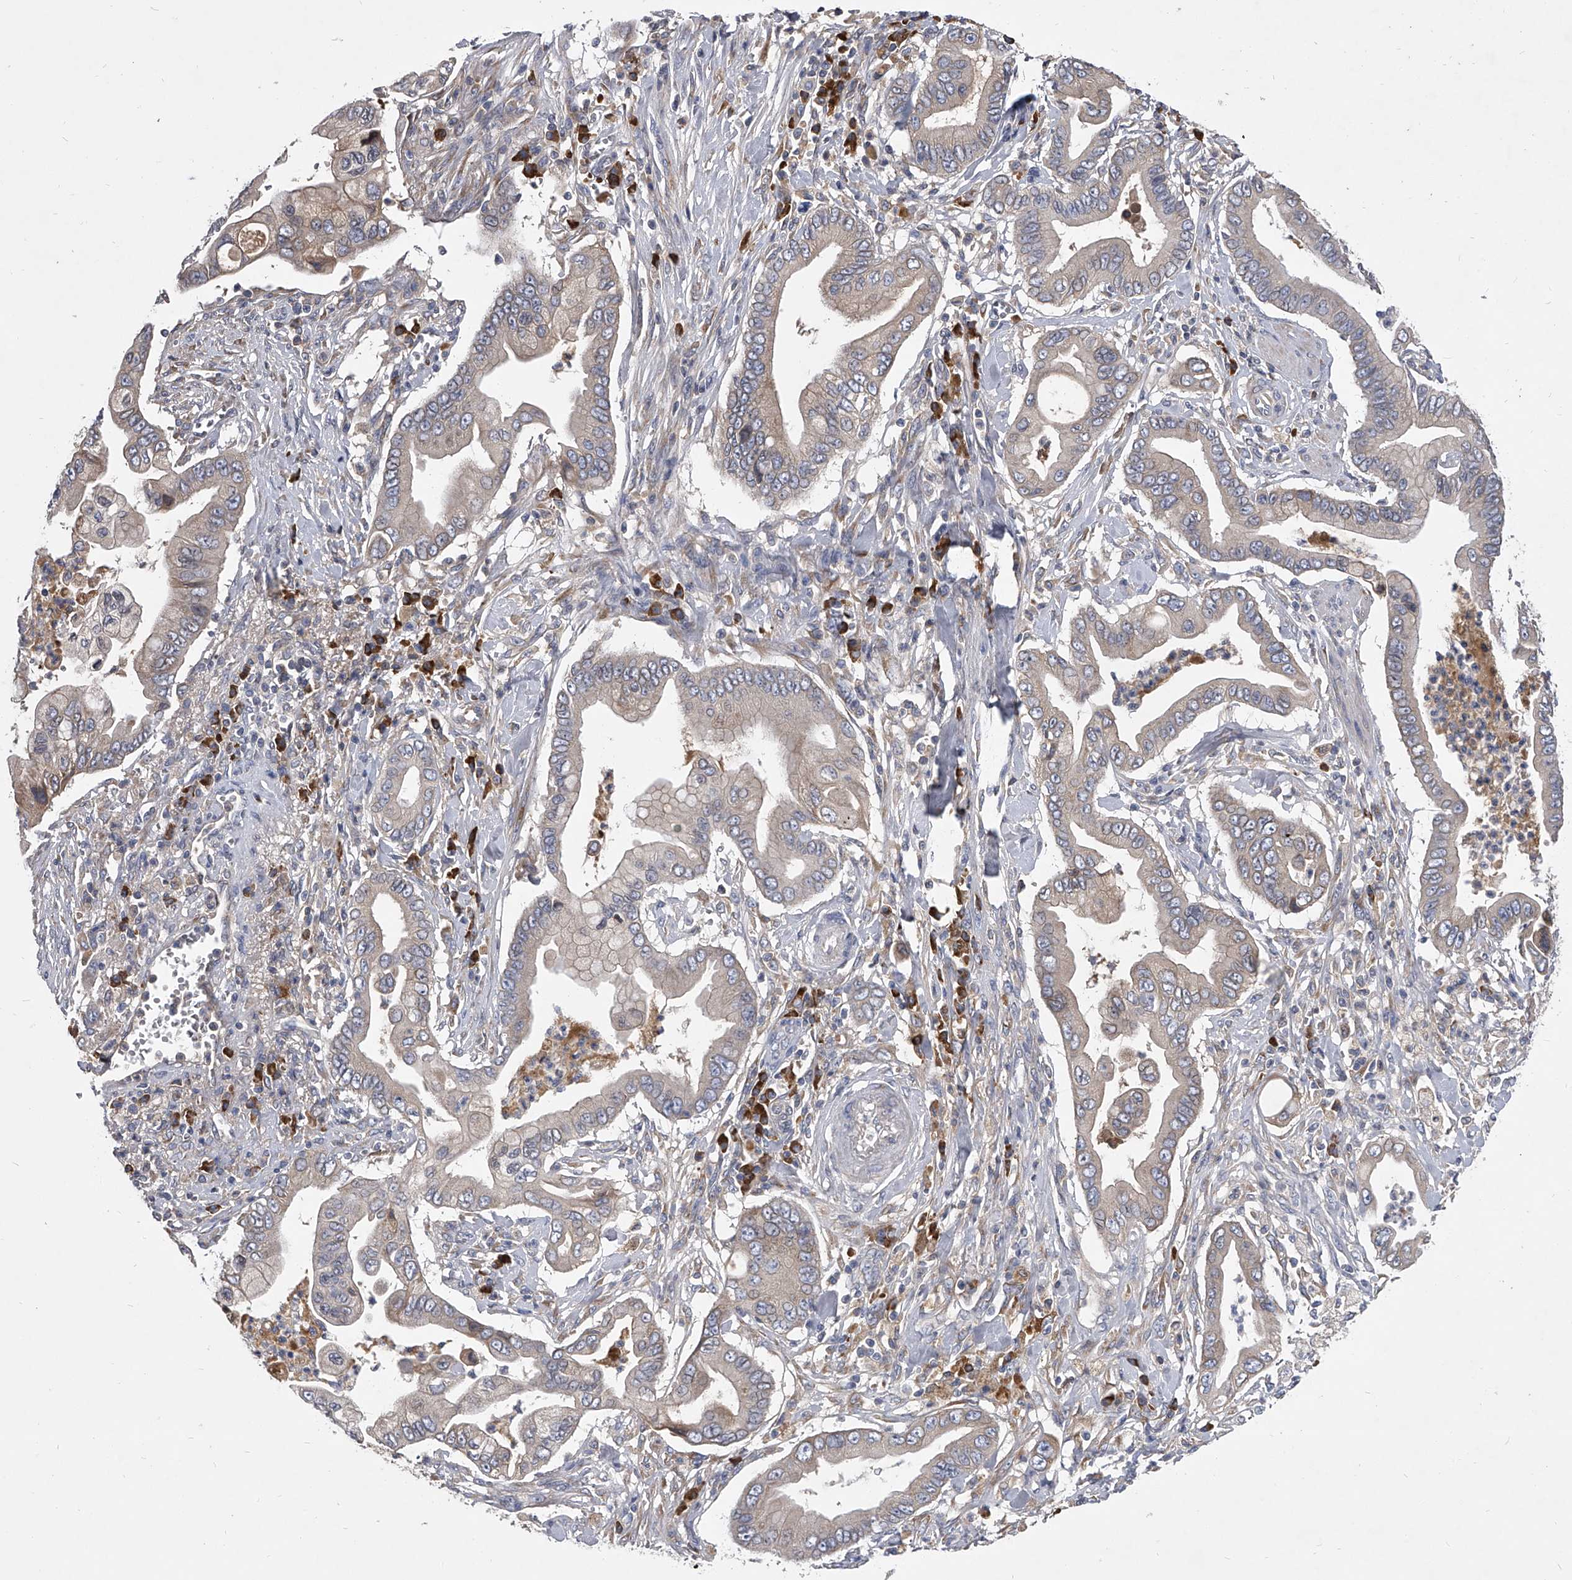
{"staining": {"intensity": "negative", "quantity": "none", "location": "none"}, "tissue": "pancreatic cancer", "cell_type": "Tumor cells", "image_type": "cancer", "snomed": [{"axis": "morphology", "description": "Adenocarcinoma, NOS"}, {"axis": "topography", "description": "Pancreas"}], "caption": "Immunohistochemistry (IHC) micrograph of pancreatic adenocarcinoma stained for a protein (brown), which exhibits no staining in tumor cells.", "gene": "CCR4", "patient": {"sex": "male", "age": 78}}